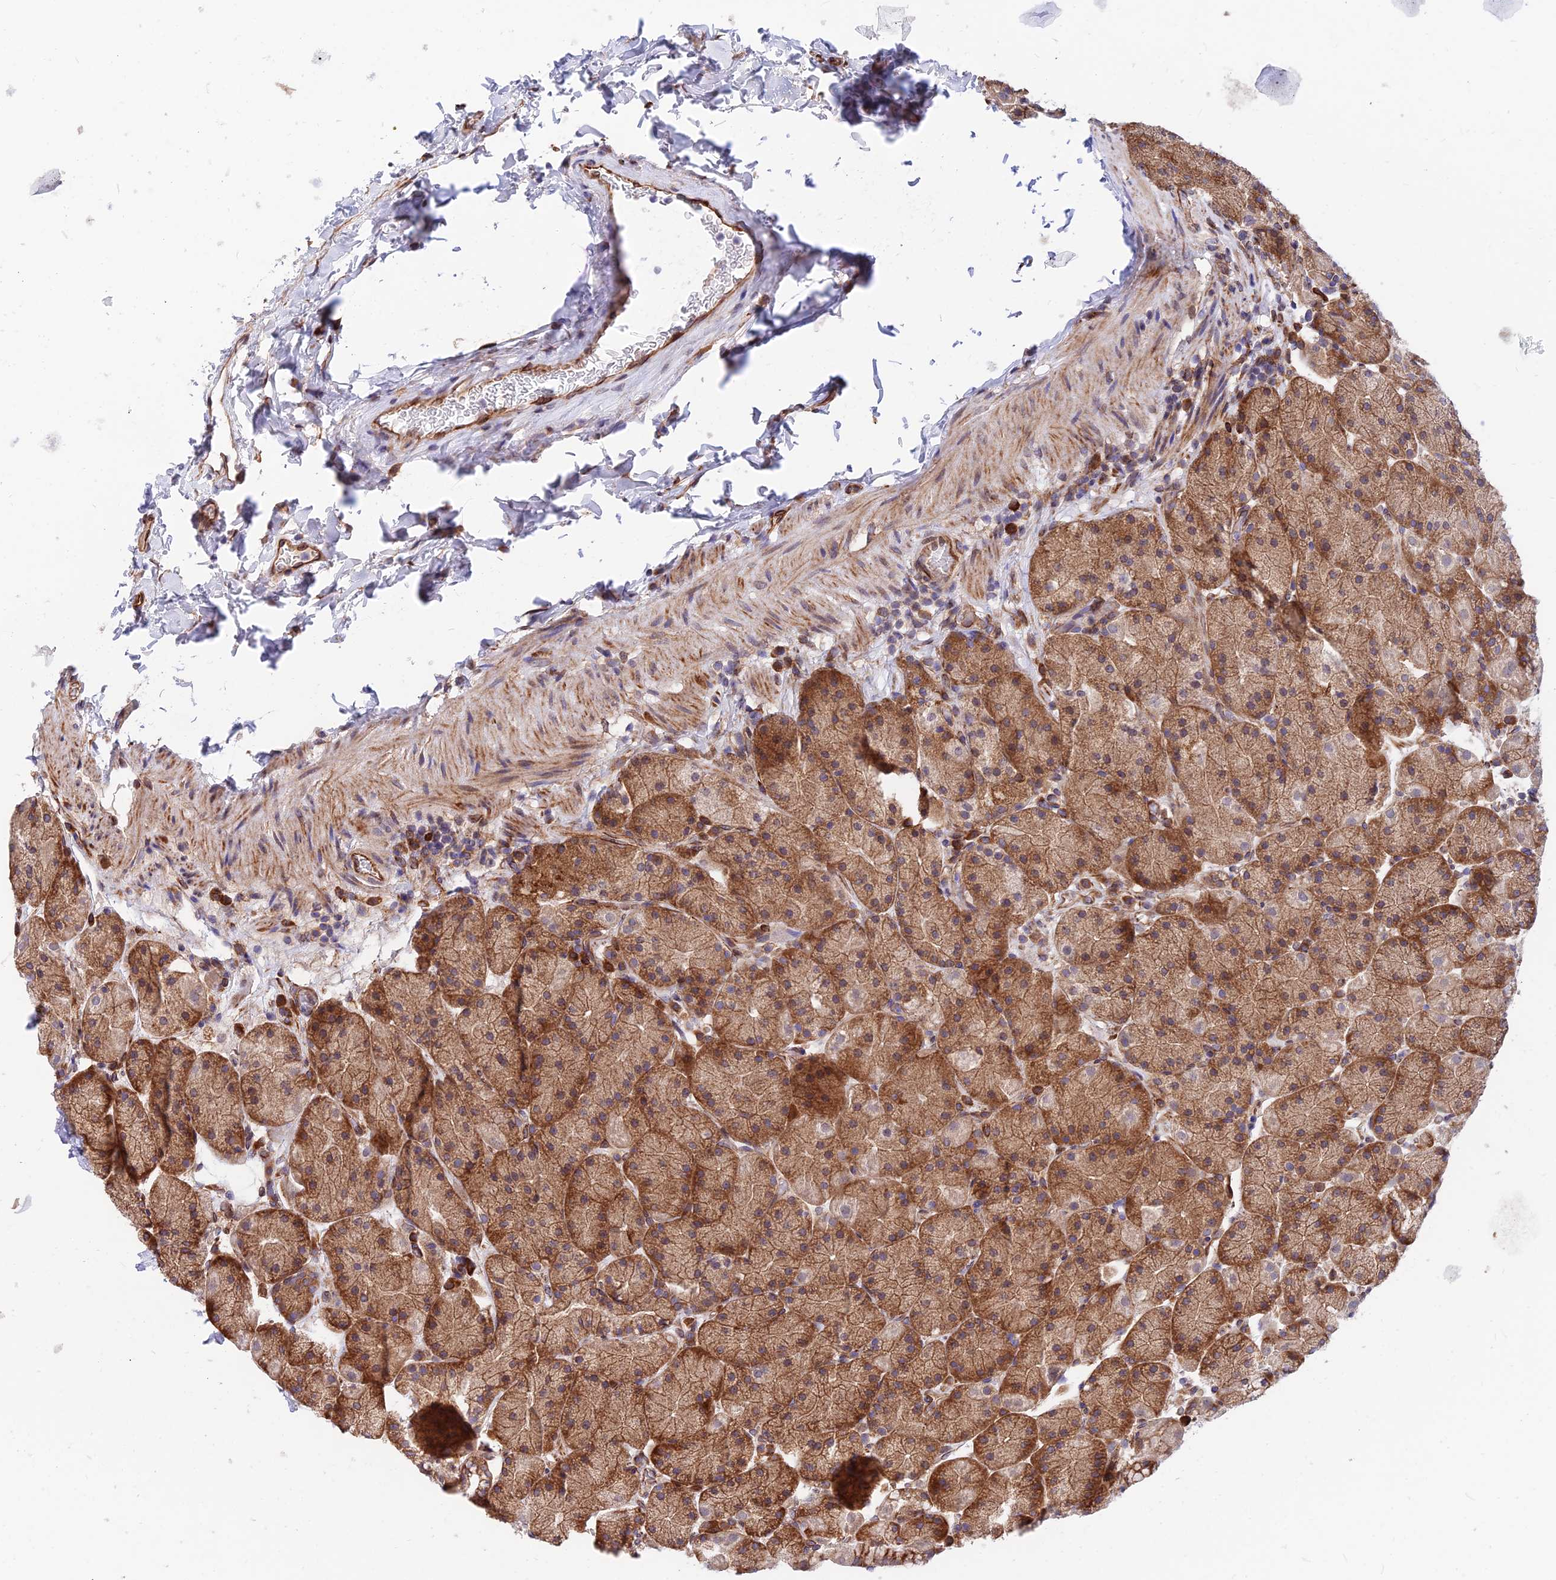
{"staining": {"intensity": "moderate", "quantity": ">75%", "location": "cytoplasmic/membranous"}, "tissue": "stomach", "cell_type": "Glandular cells", "image_type": "normal", "snomed": [{"axis": "morphology", "description": "Normal tissue, NOS"}, {"axis": "topography", "description": "Stomach, upper"}, {"axis": "topography", "description": "Stomach, lower"}], "caption": "Immunohistochemistry (IHC) of unremarkable human stomach exhibits medium levels of moderate cytoplasmic/membranous positivity in approximately >75% of glandular cells. The staining was performed using DAB (3,3'-diaminobenzidine) to visualize the protein expression in brown, while the nuclei were stained in blue with hematoxylin (Magnification: 20x).", "gene": "EXOC3L4", "patient": {"sex": "male", "age": 67}}